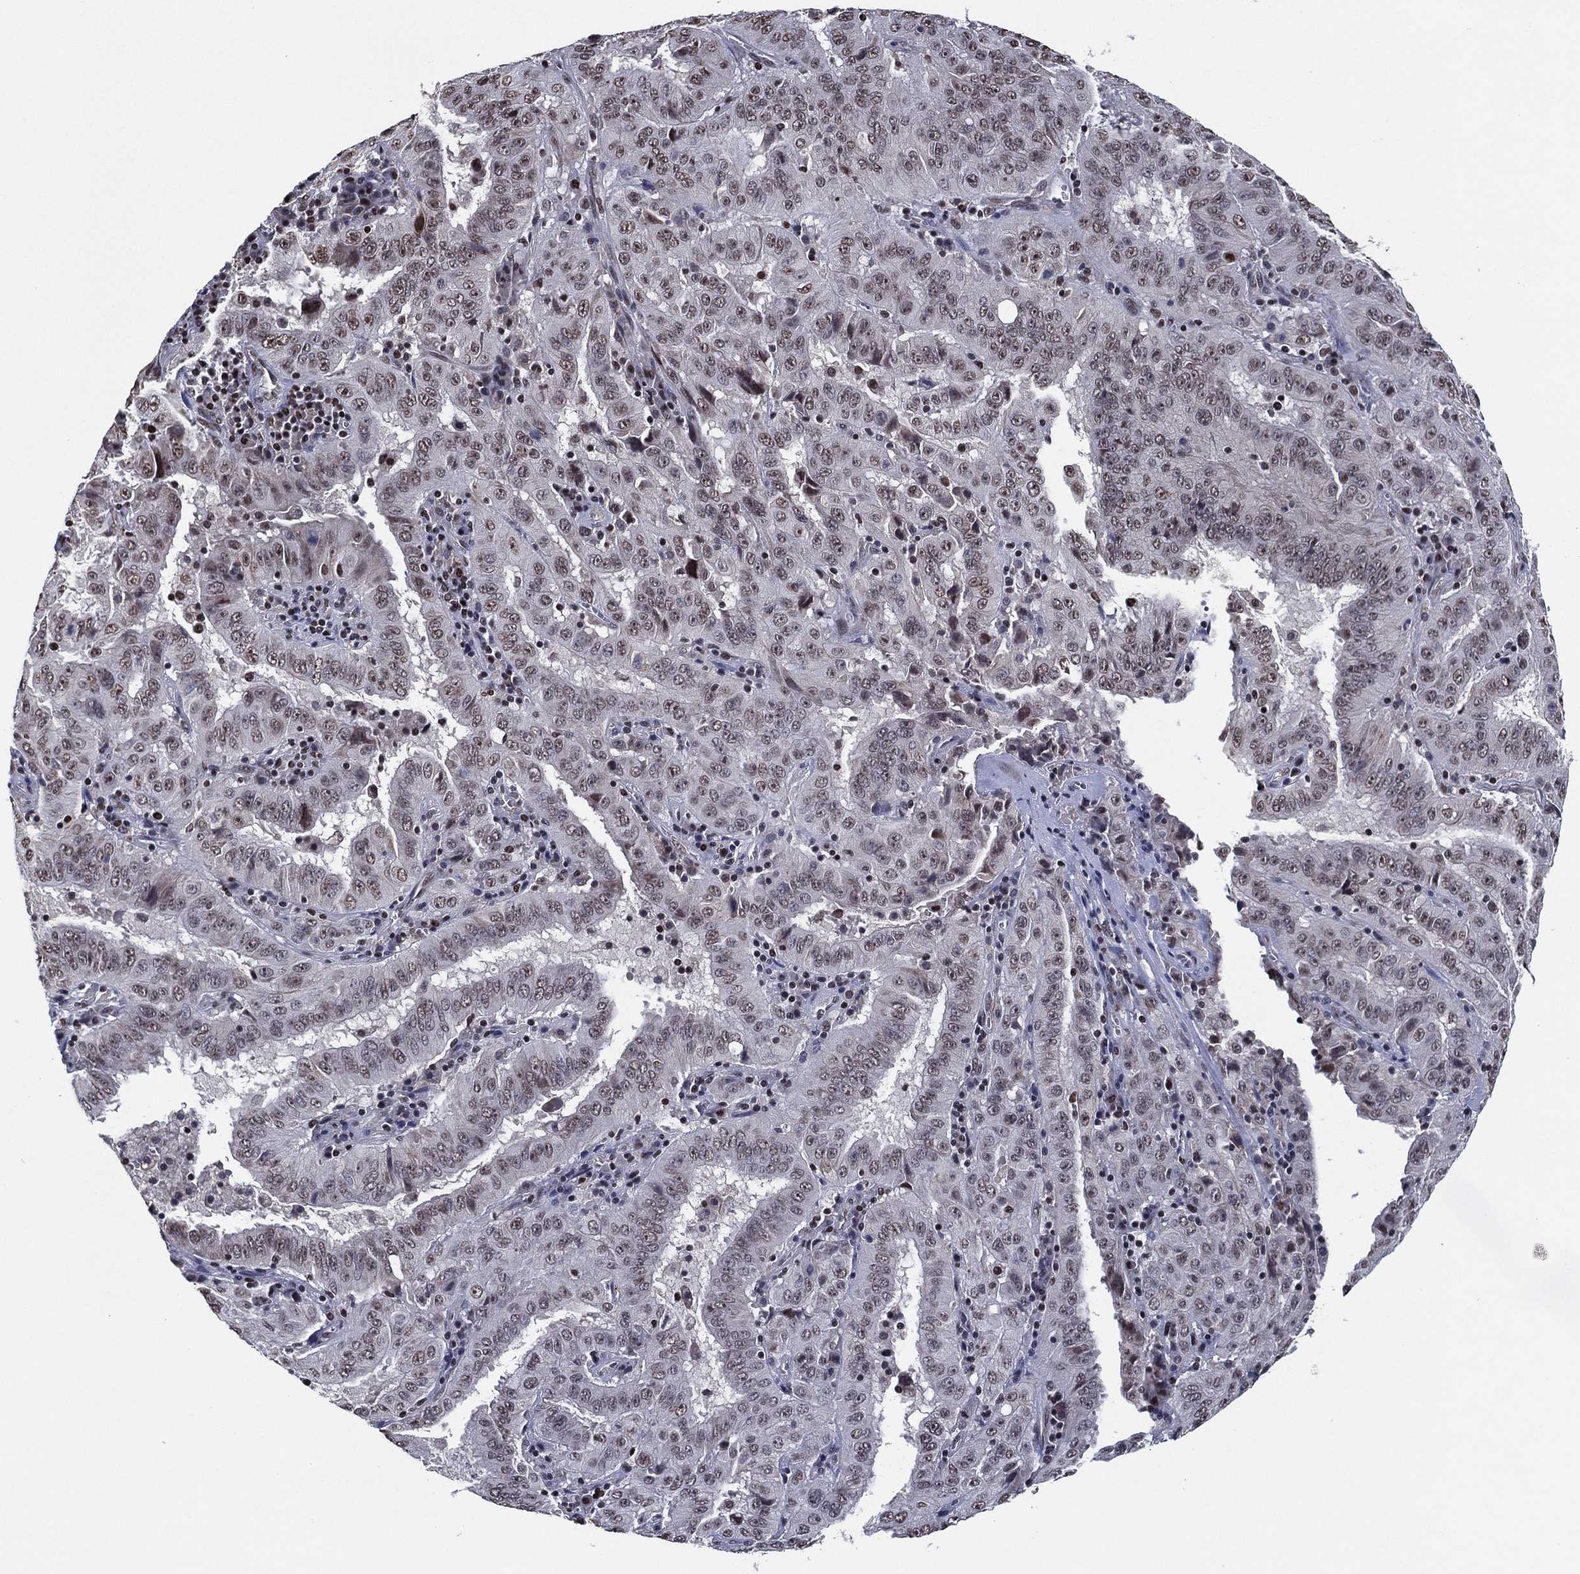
{"staining": {"intensity": "weak", "quantity": "<25%", "location": "nuclear"}, "tissue": "pancreatic cancer", "cell_type": "Tumor cells", "image_type": "cancer", "snomed": [{"axis": "morphology", "description": "Adenocarcinoma, NOS"}, {"axis": "topography", "description": "Pancreas"}], "caption": "High power microscopy micrograph of an immunohistochemistry (IHC) micrograph of pancreatic cancer (adenocarcinoma), revealing no significant staining in tumor cells. (DAB IHC, high magnification).", "gene": "ZBTB42", "patient": {"sex": "male", "age": 63}}